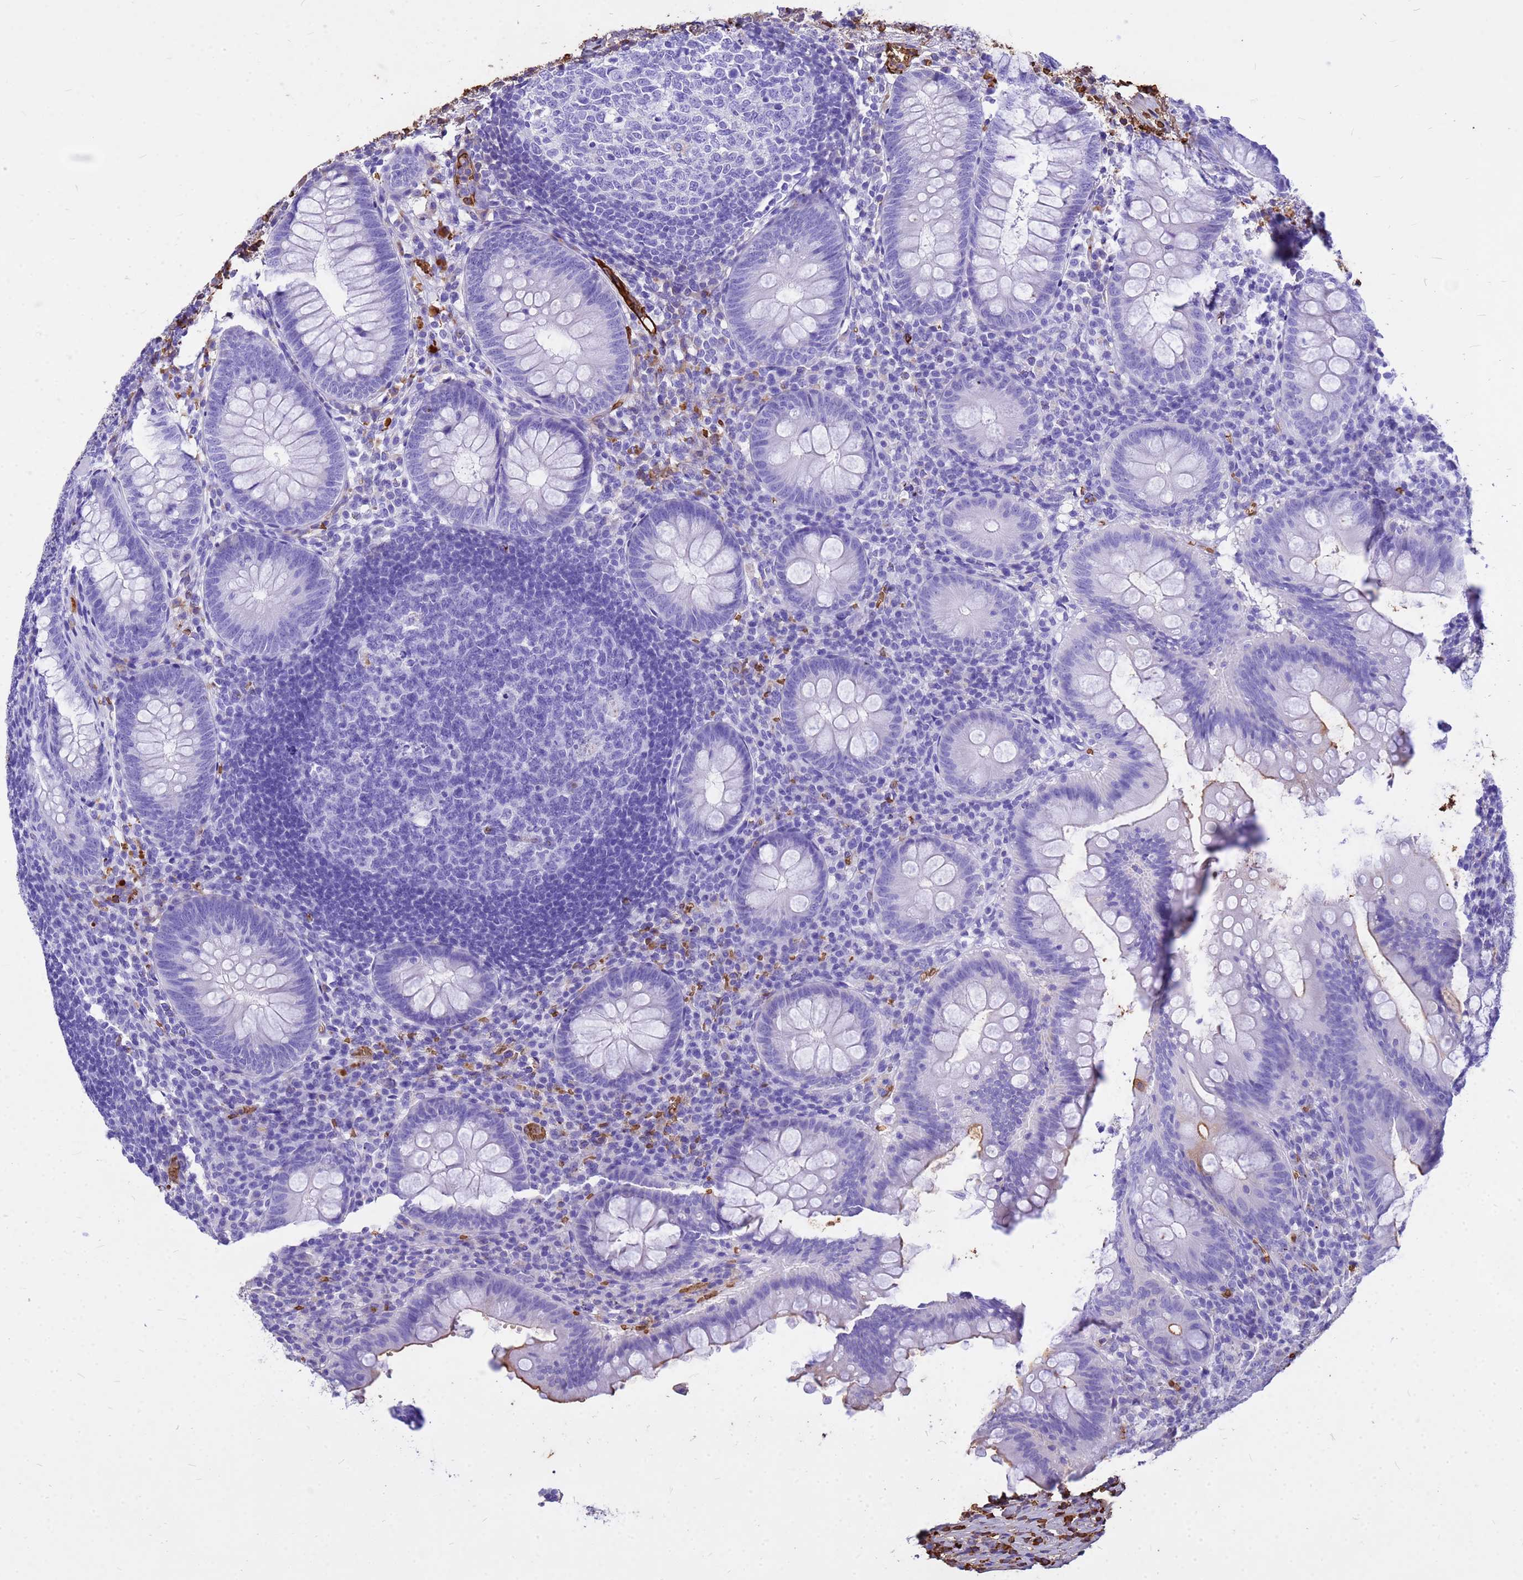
{"staining": {"intensity": "negative", "quantity": "none", "location": "none"}, "tissue": "appendix", "cell_type": "Glandular cells", "image_type": "normal", "snomed": [{"axis": "morphology", "description": "Normal tissue, NOS"}, {"axis": "topography", "description": "Appendix"}], "caption": "There is no significant expression in glandular cells of appendix. Brightfield microscopy of IHC stained with DAB (brown) and hematoxylin (blue), captured at high magnification.", "gene": "HBA1", "patient": {"sex": "male", "age": 56}}